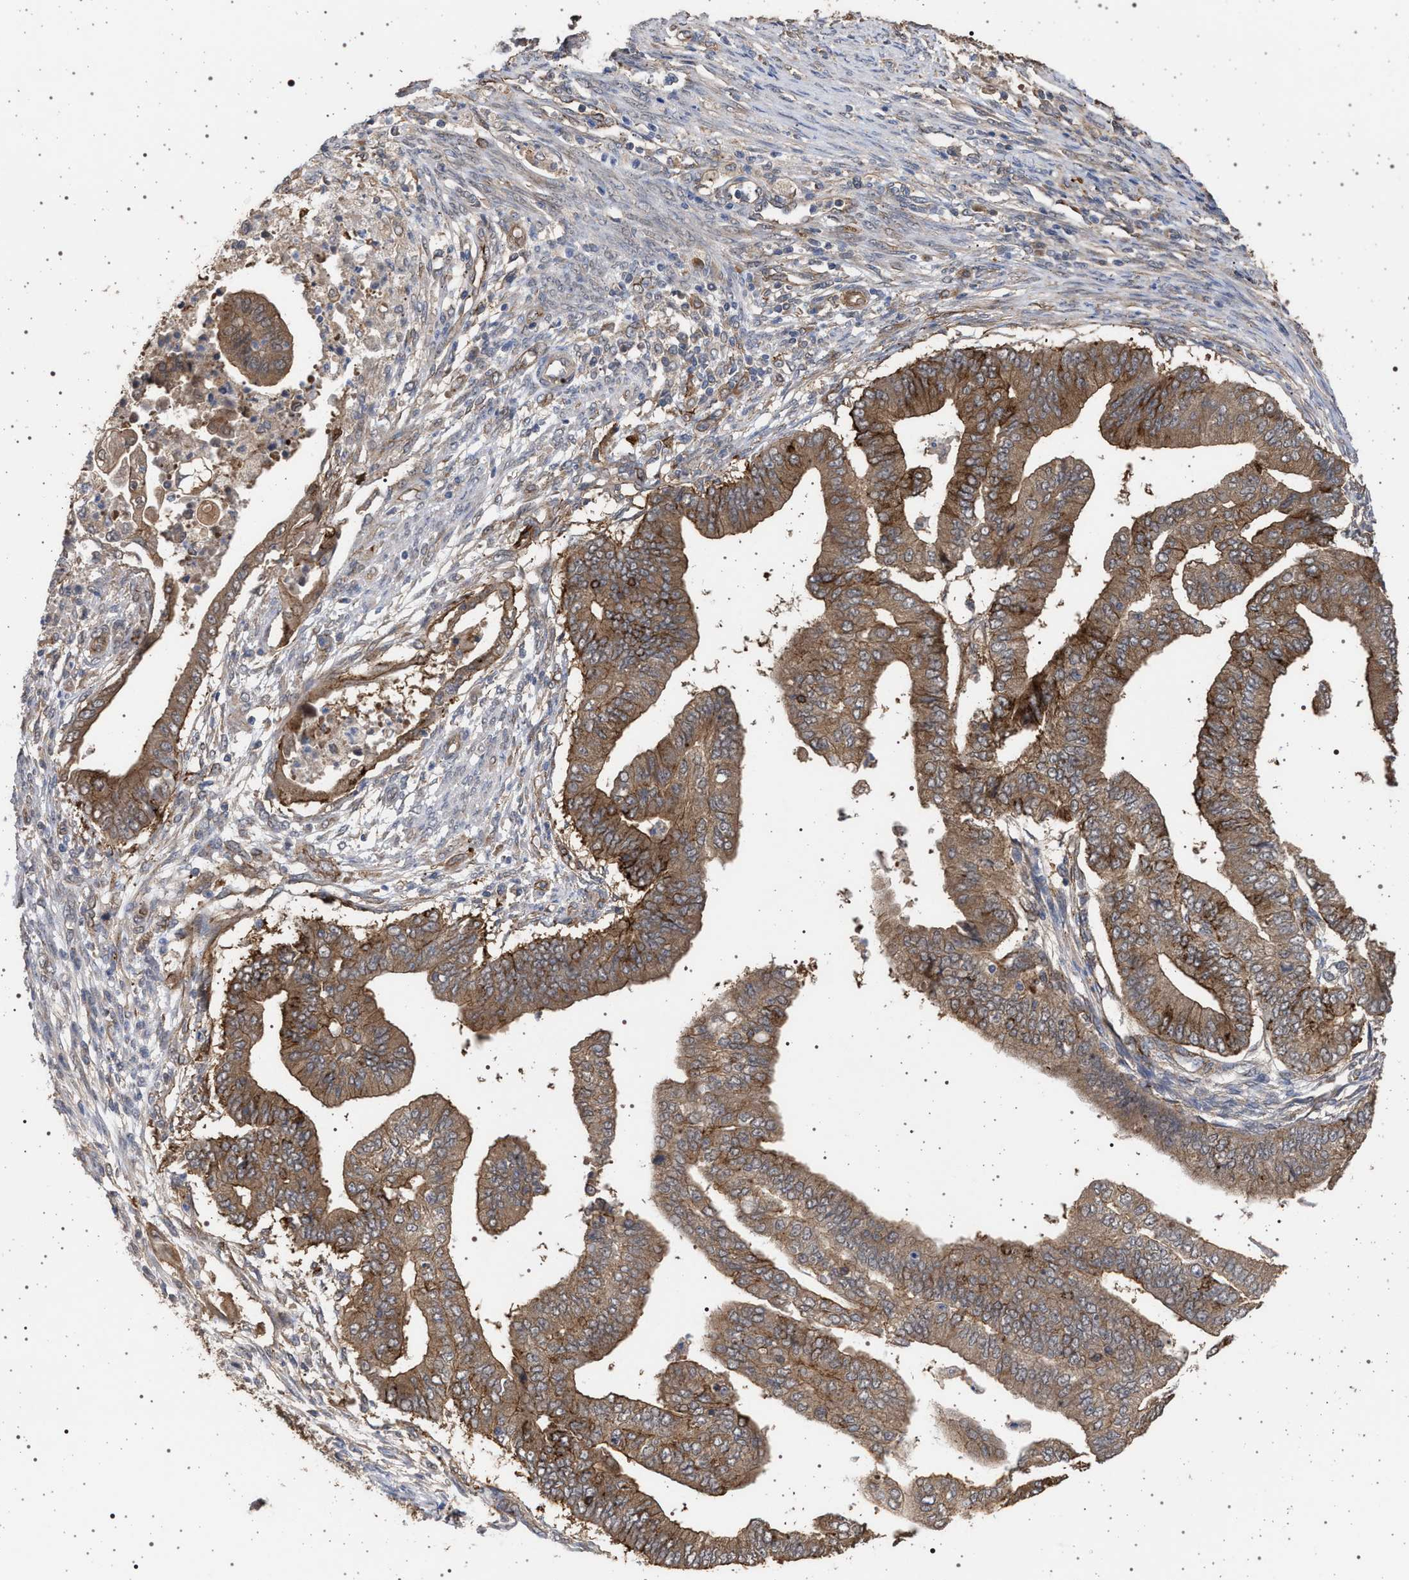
{"staining": {"intensity": "moderate", "quantity": "25%-75%", "location": "cytoplasmic/membranous"}, "tissue": "endometrial cancer", "cell_type": "Tumor cells", "image_type": "cancer", "snomed": [{"axis": "morphology", "description": "Polyp, NOS"}, {"axis": "morphology", "description": "Adenocarcinoma, NOS"}, {"axis": "morphology", "description": "Adenoma, NOS"}, {"axis": "topography", "description": "Endometrium"}], "caption": "Protein expression analysis of human endometrial cancer reveals moderate cytoplasmic/membranous positivity in about 25%-75% of tumor cells.", "gene": "IFT20", "patient": {"sex": "female", "age": 79}}